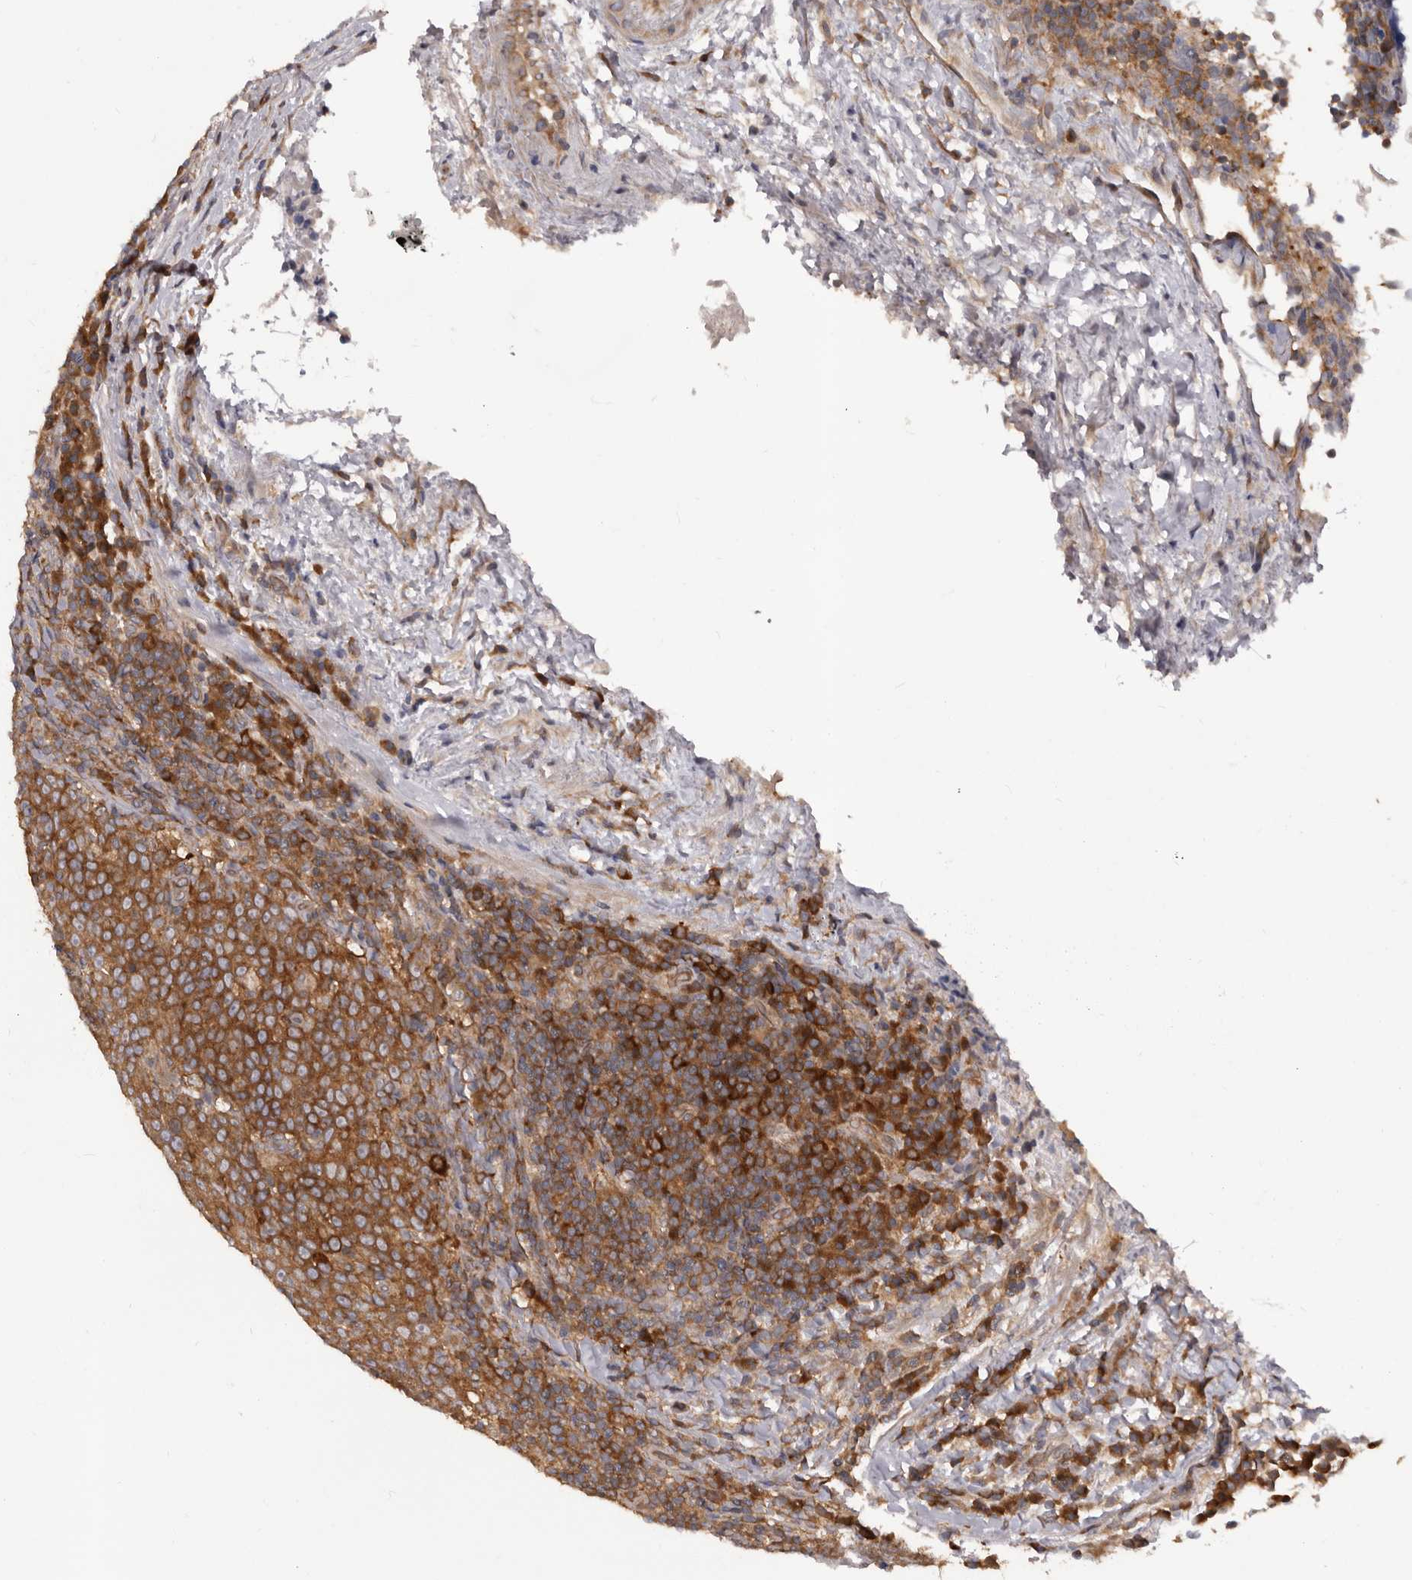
{"staining": {"intensity": "moderate", "quantity": ">75%", "location": "cytoplasmic/membranous"}, "tissue": "head and neck cancer", "cell_type": "Tumor cells", "image_type": "cancer", "snomed": [{"axis": "morphology", "description": "Squamous cell carcinoma, NOS"}, {"axis": "morphology", "description": "Squamous cell carcinoma, metastatic, NOS"}, {"axis": "topography", "description": "Lymph node"}, {"axis": "topography", "description": "Head-Neck"}], "caption": "This image demonstrates metastatic squamous cell carcinoma (head and neck) stained with immunohistochemistry to label a protein in brown. The cytoplasmic/membranous of tumor cells show moderate positivity for the protein. Nuclei are counter-stained blue.", "gene": "HBS1L", "patient": {"sex": "male", "age": 62}}